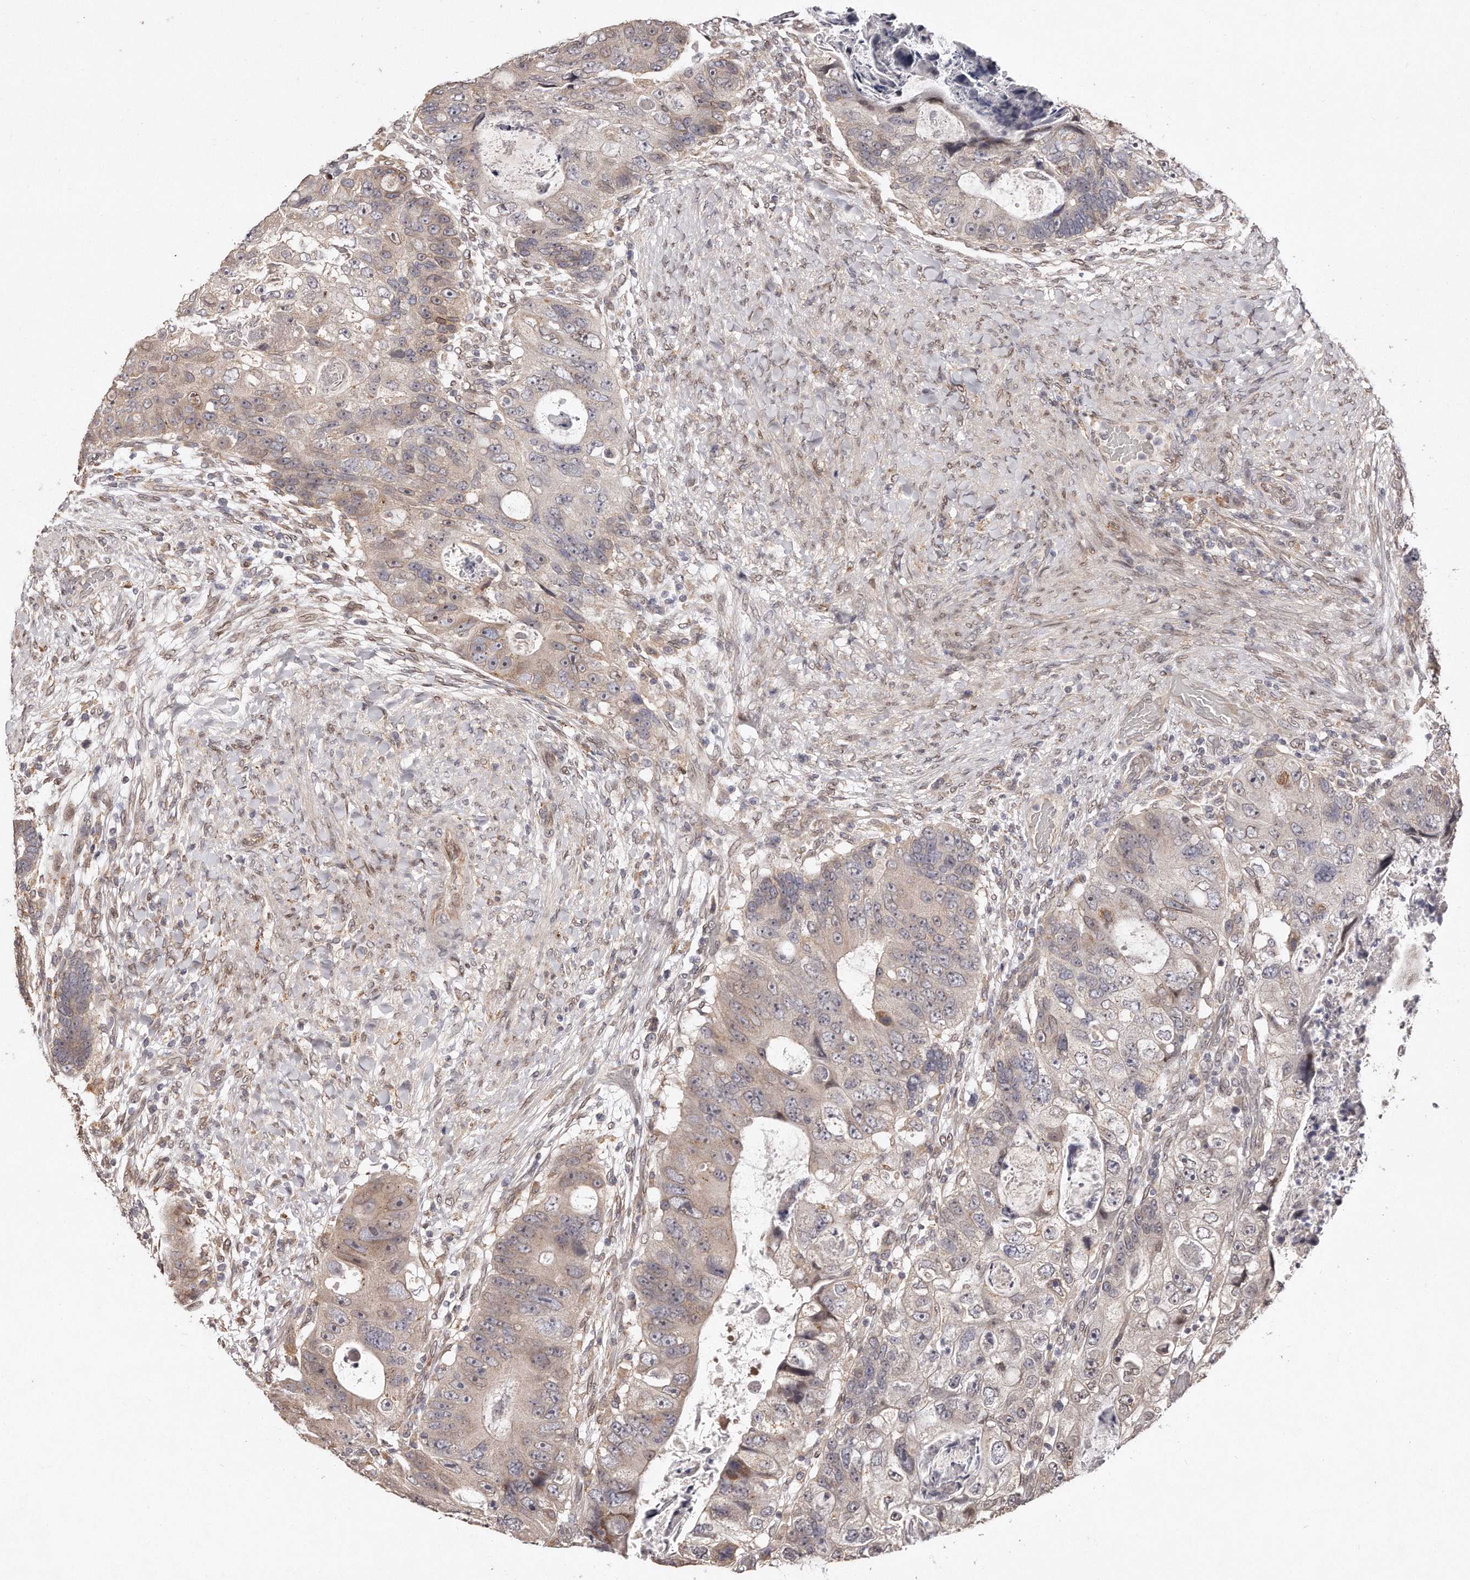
{"staining": {"intensity": "weak", "quantity": "25%-75%", "location": "cytoplasmic/membranous,nuclear"}, "tissue": "colorectal cancer", "cell_type": "Tumor cells", "image_type": "cancer", "snomed": [{"axis": "morphology", "description": "Adenocarcinoma, NOS"}, {"axis": "topography", "description": "Rectum"}], "caption": "A brown stain shows weak cytoplasmic/membranous and nuclear positivity of a protein in human adenocarcinoma (colorectal) tumor cells.", "gene": "HASPIN", "patient": {"sex": "male", "age": 59}}